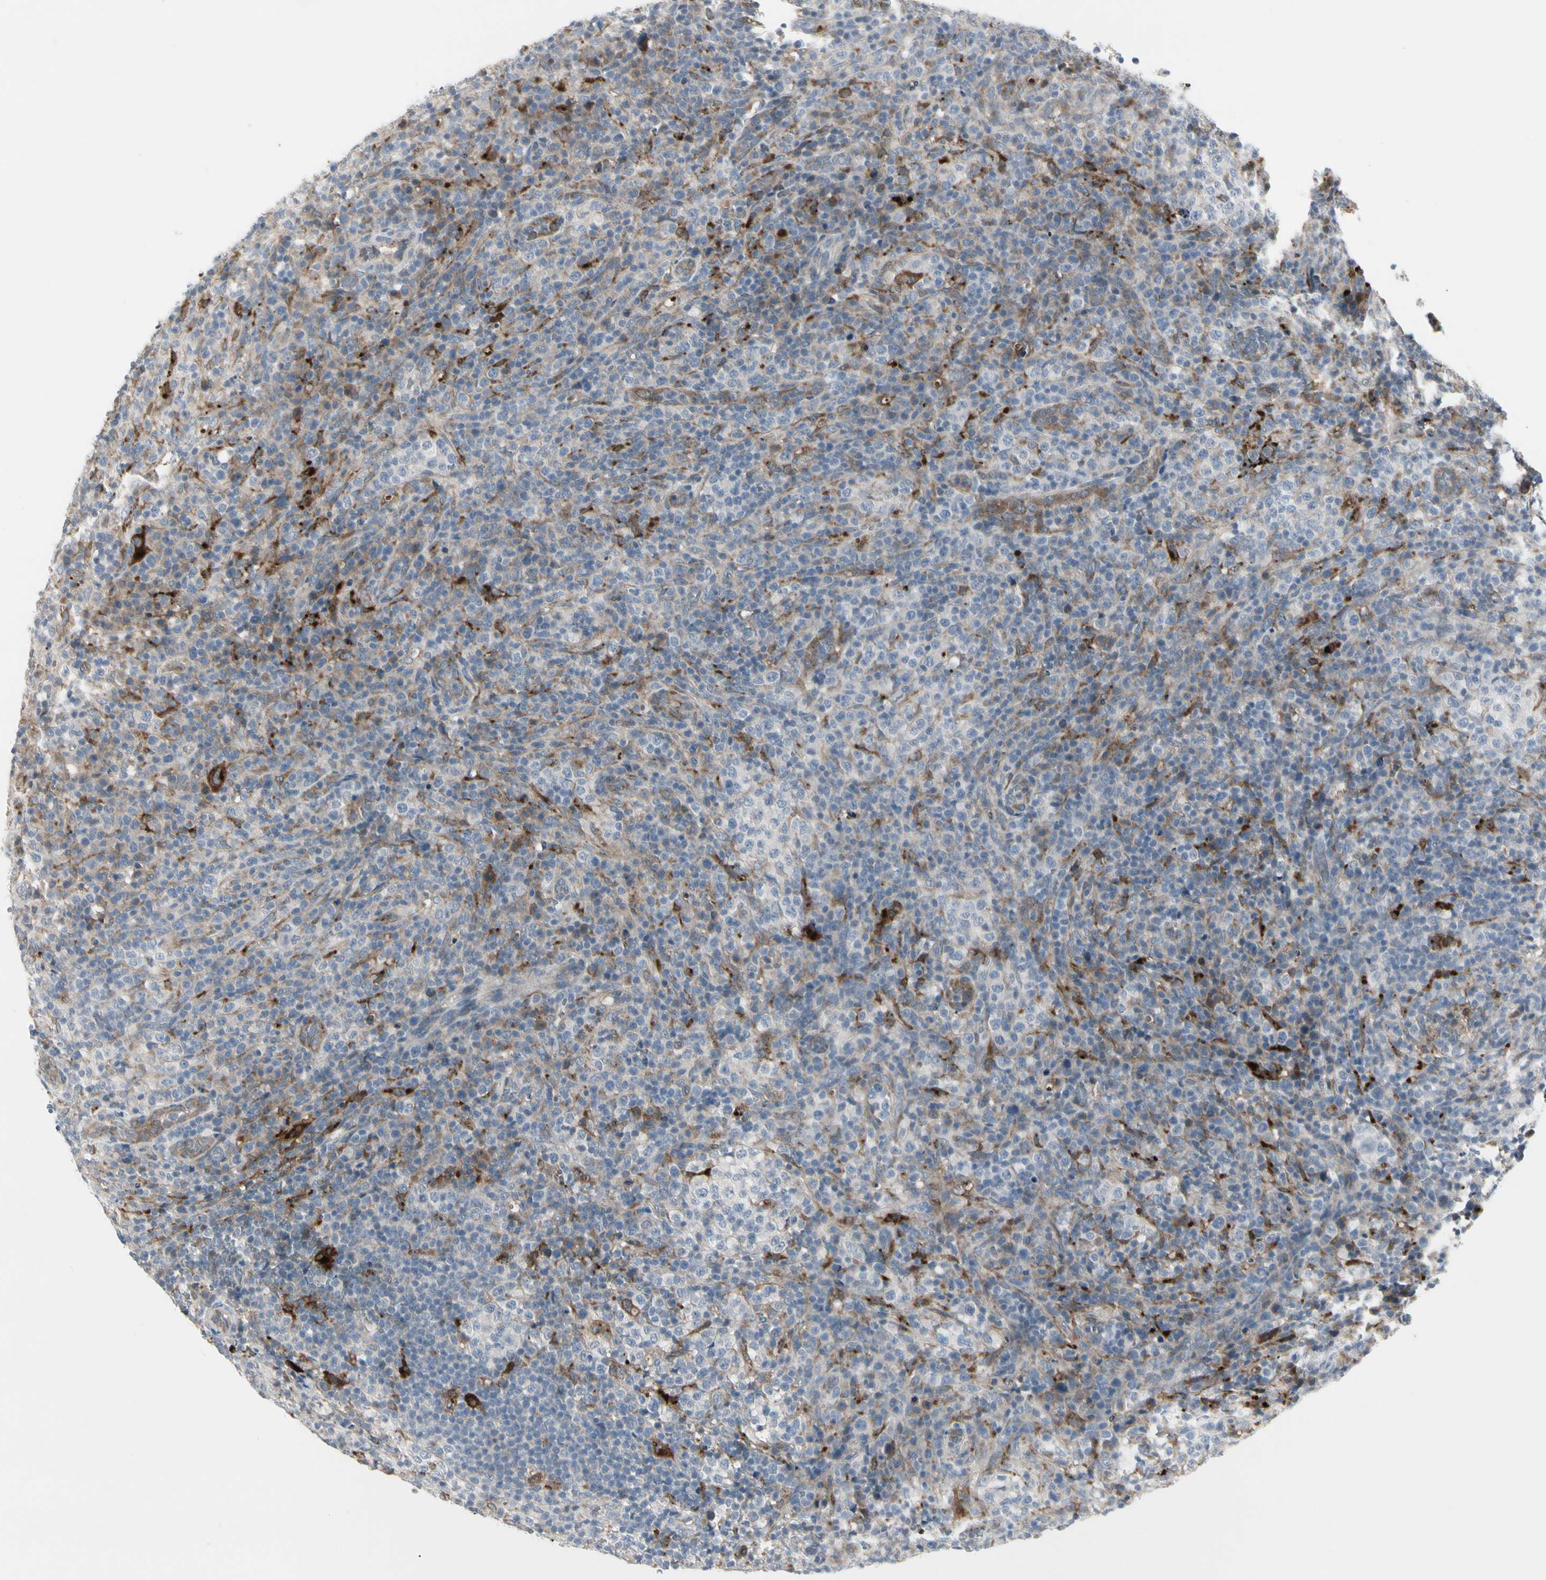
{"staining": {"intensity": "moderate", "quantity": "<25%", "location": "cytoplasmic/membranous"}, "tissue": "lymphoma", "cell_type": "Tumor cells", "image_type": "cancer", "snomed": [{"axis": "morphology", "description": "Malignant lymphoma, non-Hodgkin's type, High grade"}, {"axis": "topography", "description": "Lymph node"}], "caption": "A micrograph of malignant lymphoma, non-Hodgkin's type (high-grade) stained for a protein exhibits moderate cytoplasmic/membranous brown staining in tumor cells.", "gene": "GRN", "patient": {"sex": "female", "age": 76}}